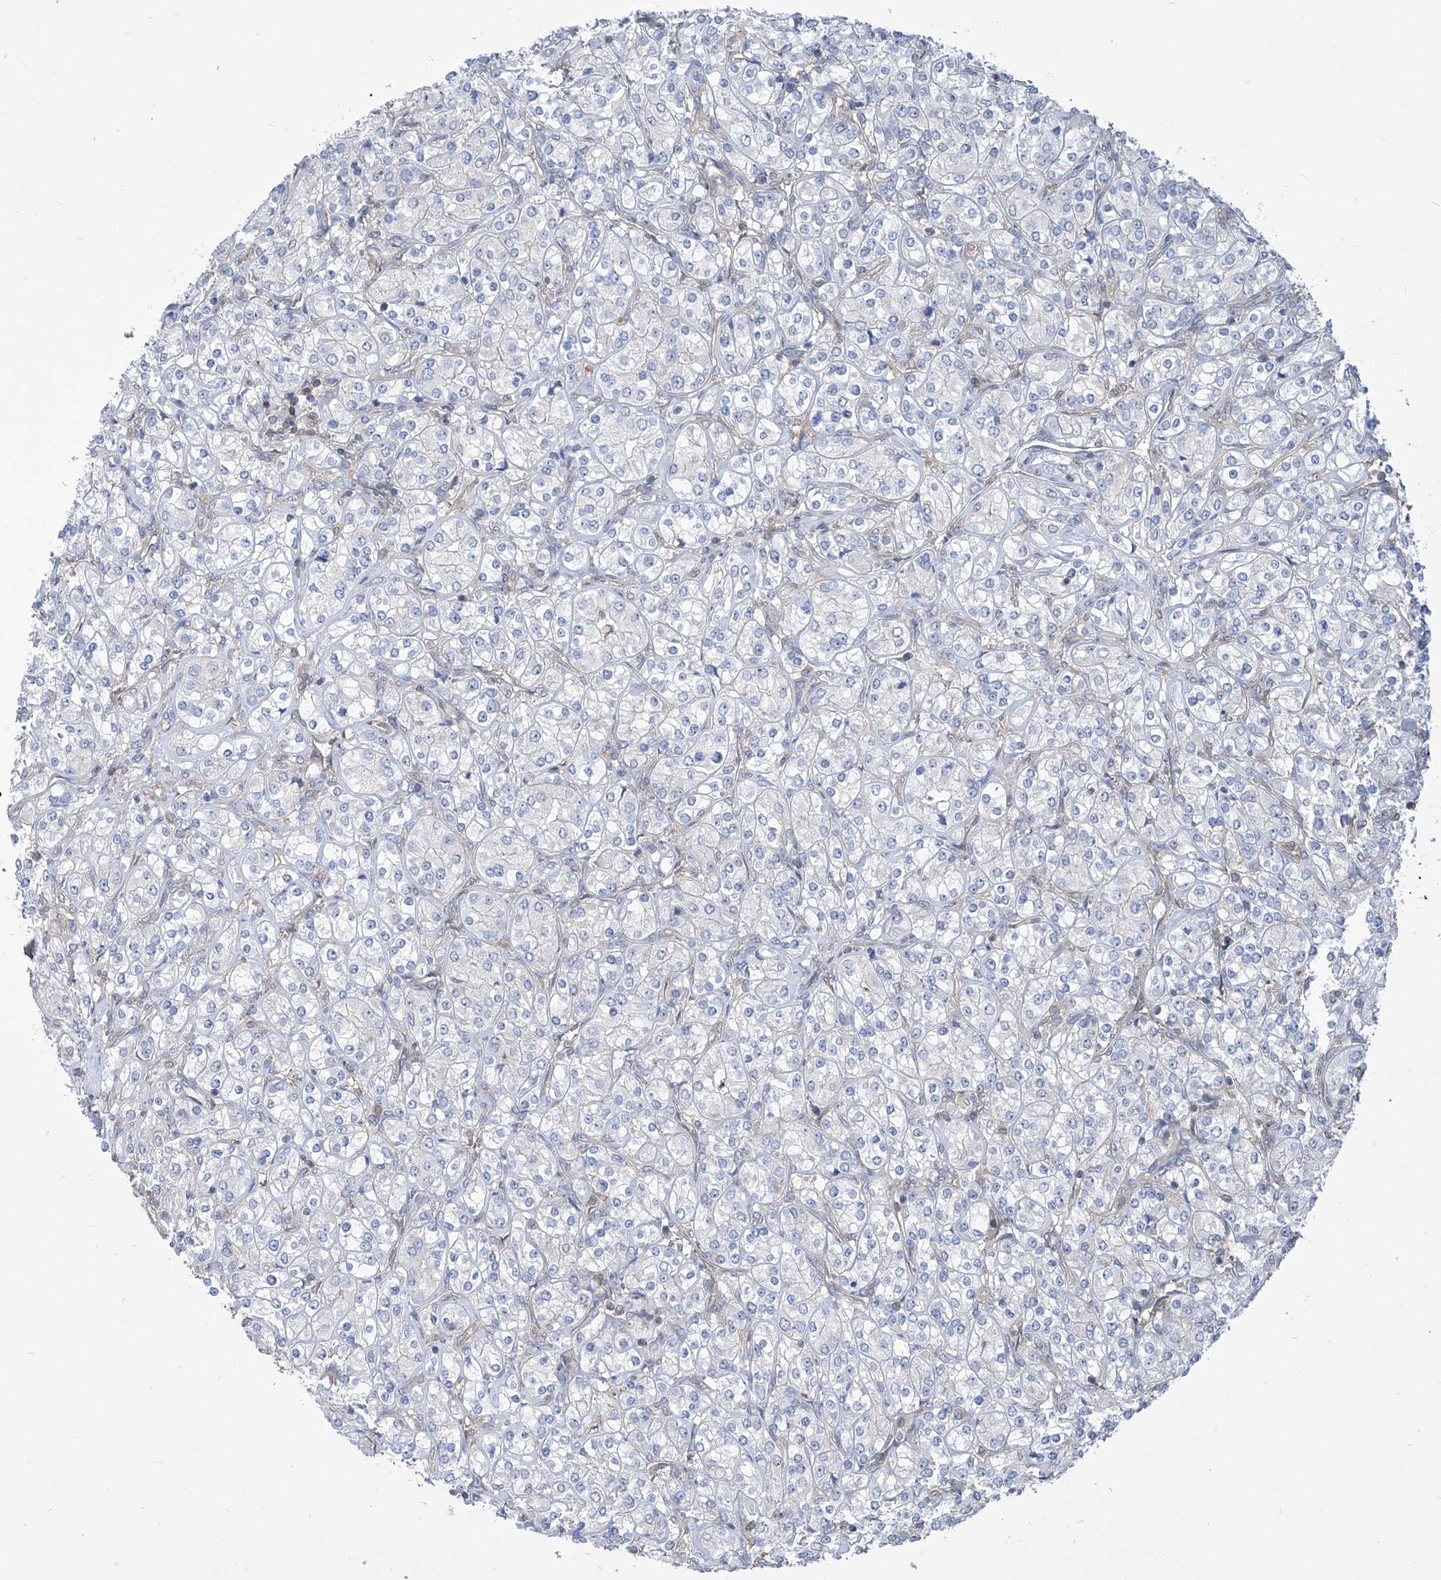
{"staining": {"intensity": "negative", "quantity": "none", "location": "none"}, "tissue": "renal cancer", "cell_type": "Tumor cells", "image_type": "cancer", "snomed": [{"axis": "morphology", "description": "Adenocarcinoma, NOS"}, {"axis": "topography", "description": "Kidney"}], "caption": "Protein analysis of renal cancer (adenocarcinoma) displays no significant expression in tumor cells.", "gene": "EIF3M", "patient": {"sex": "male", "age": 77}}